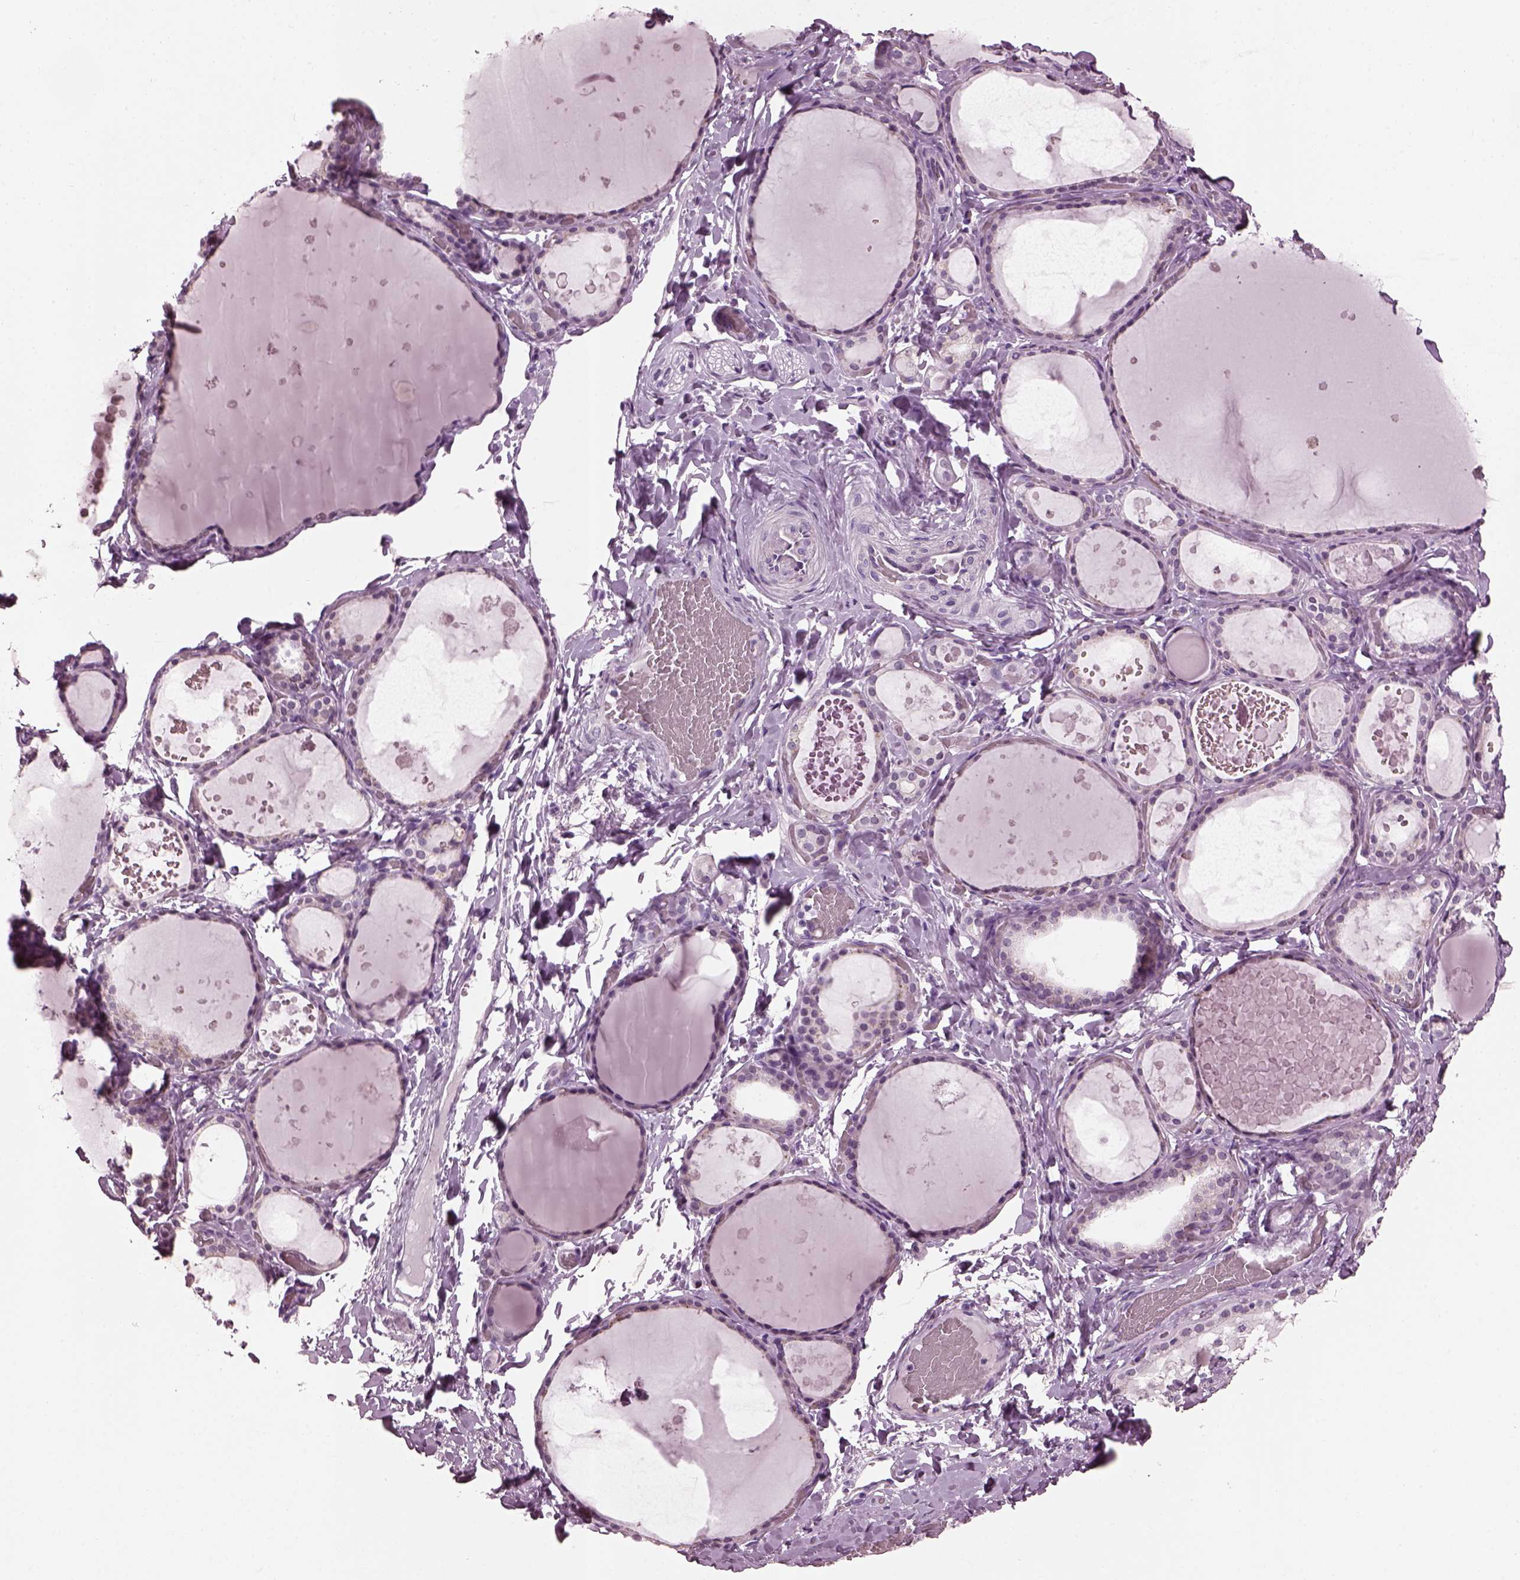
{"staining": {"intensity": "negative", "quantity": "none", "location": "none"}, "tissue": "thyroid gland", "cell_type": "Glandular cells", "image_type": "normal", "snomed": [{"axis": "morphology", "description": "Normal tissue, NOS"}, {"axis": "topography", "description": "Thyroid gland"}], "caption": "DAB (3,3'-diaminobenzidine) immunohistochemical staining of benign thyroid gland displays no significant staining in glandular cells. (DAB immunohistochemistry, high magnification).", "gene": "SLC6A17", "patient": {"sex": "female", "age": 56}}